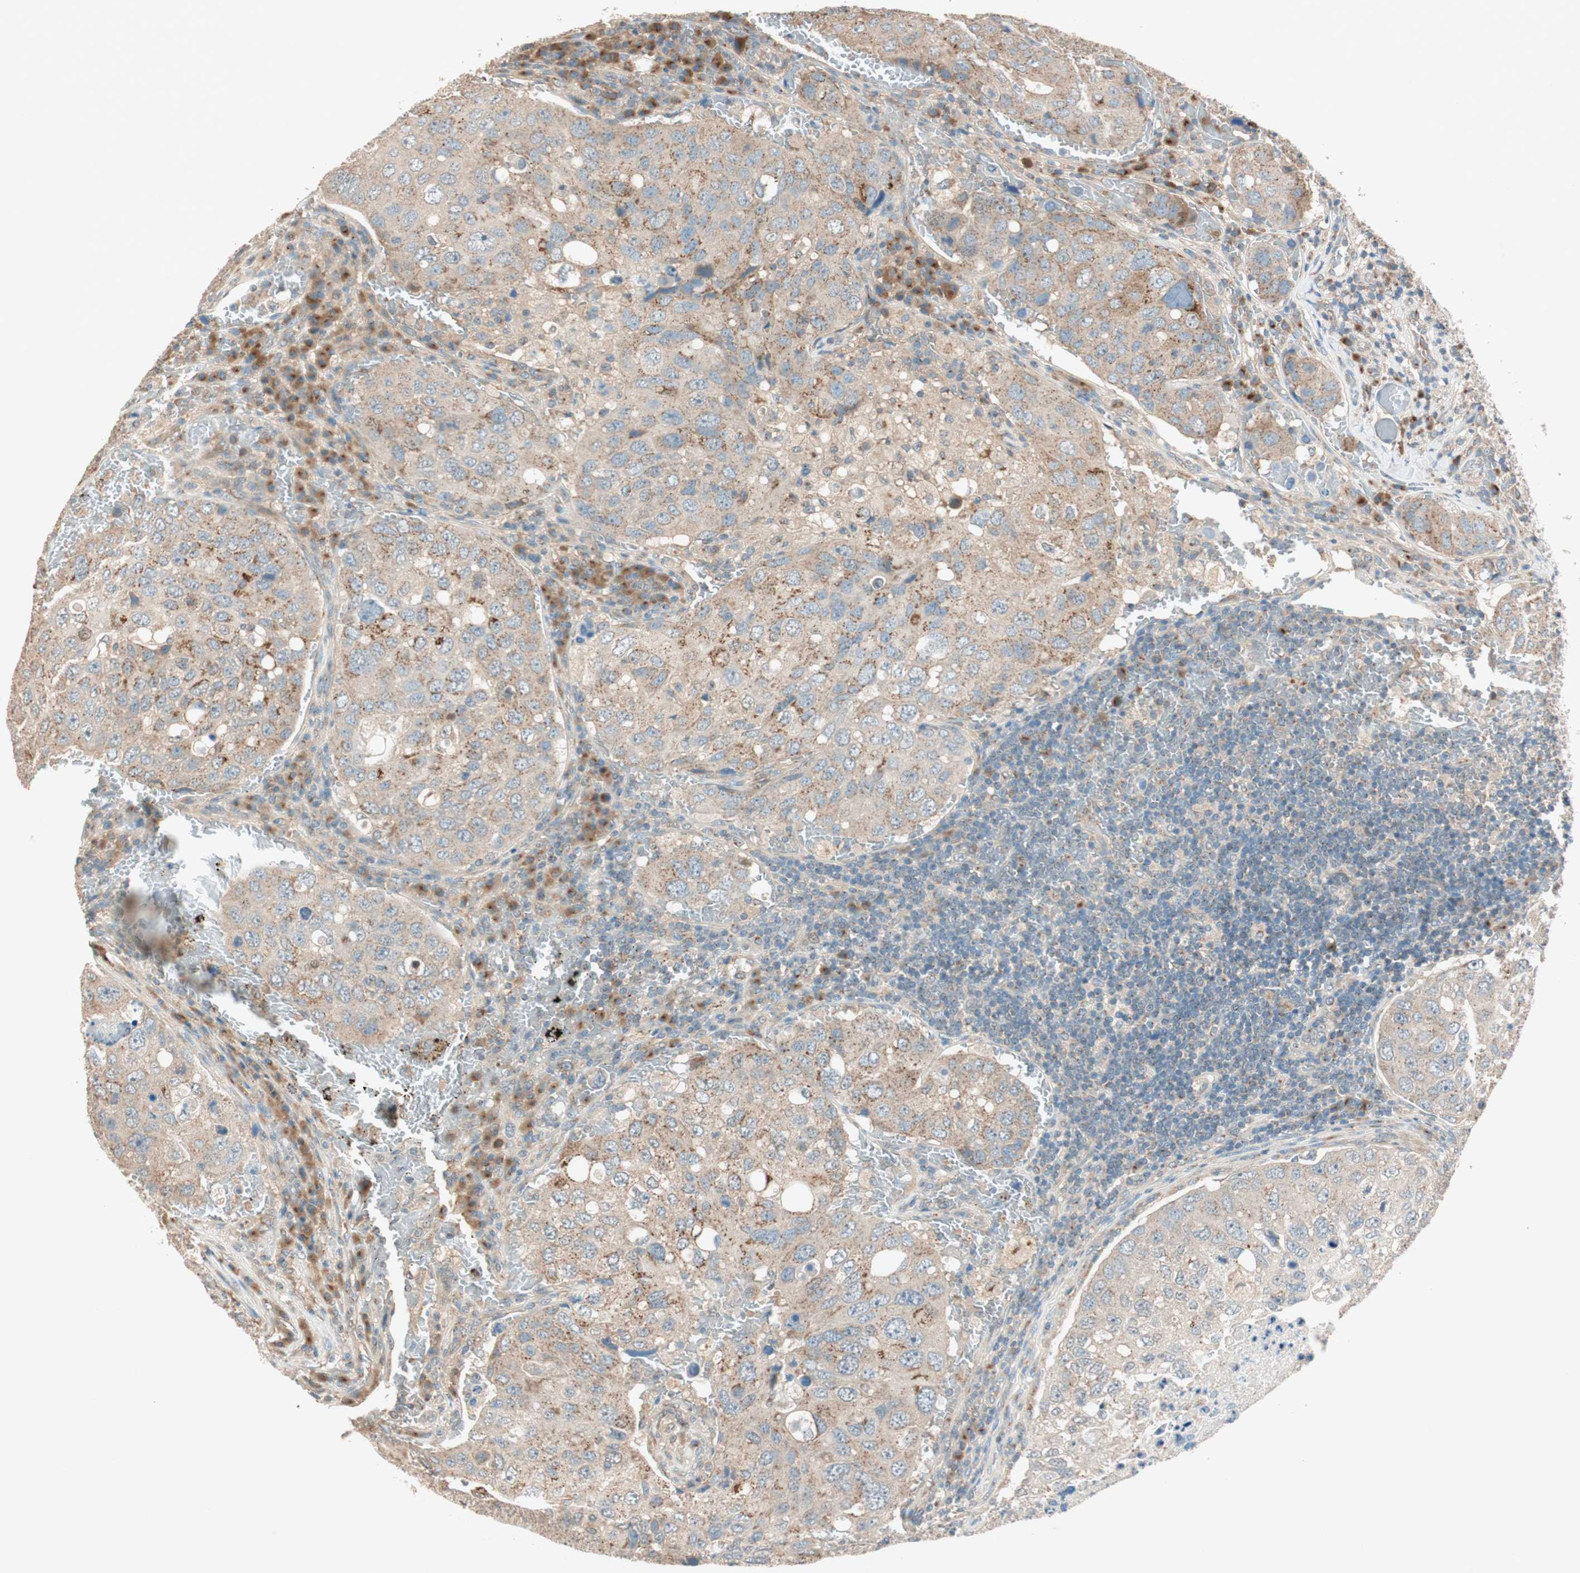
{"staining": {"intensity": "weak", "quantity": "25%-75%", "location": "cytoplasmic/membranous"}, "tissue": "urothelial cancer", "cell_type": "Tumor cells", "image_type": "cancer", "snomed": [{"axis": "morphology", "description": "Urothelial carcinoma, High grade"}, {"axis": "topography", "description": "Lymph node"}, {"axis": "topography", "description": "Urinary bladder"}], "caption": "Urothelial cancer stained for a protein (brown) shows weak cytoplasmic/membranous positive staining in approximately 25%-75% of tumor cells.", "gene": "SEC16A", "patient": {"sex": "male", "age": 51}}